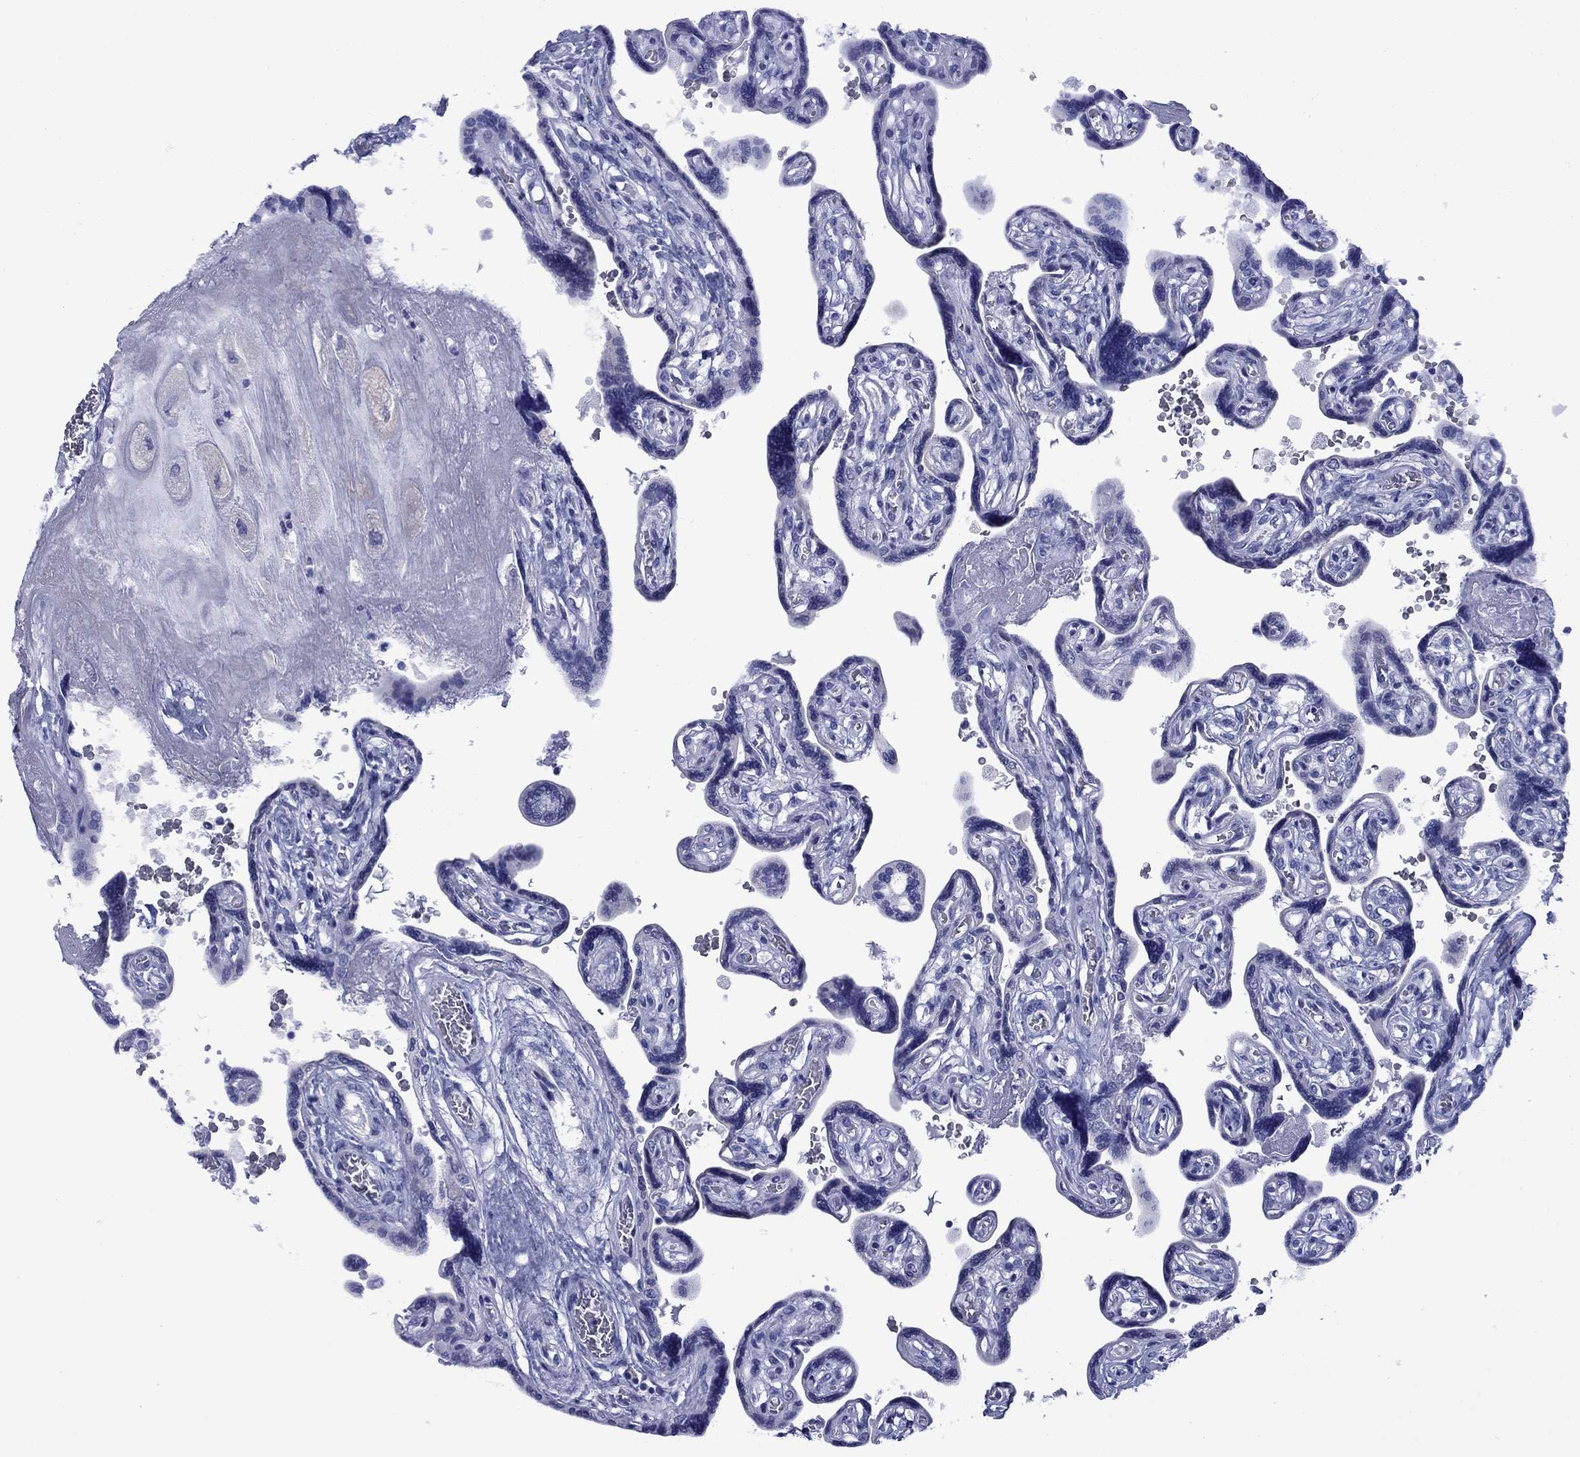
{"staining": {"intensity": "negative", "quantity": "none", "location": "none"}, "tissue": "placenta", "cell_type": "Decidual cells", "image_type": "normal", "snomed": [{"axis": "morphology", "description": "Normal tissue, NOS"}, {"axis": "topography", "description": "Placenta"}], "caption": "There is no significant positivity in decidual cells of placenta. (DAB (3,3'-diaminobenzidine) immunohistochemistry, high magnification).", "gene": "GIP", "patient": {"sex": "female", "age": 32}}